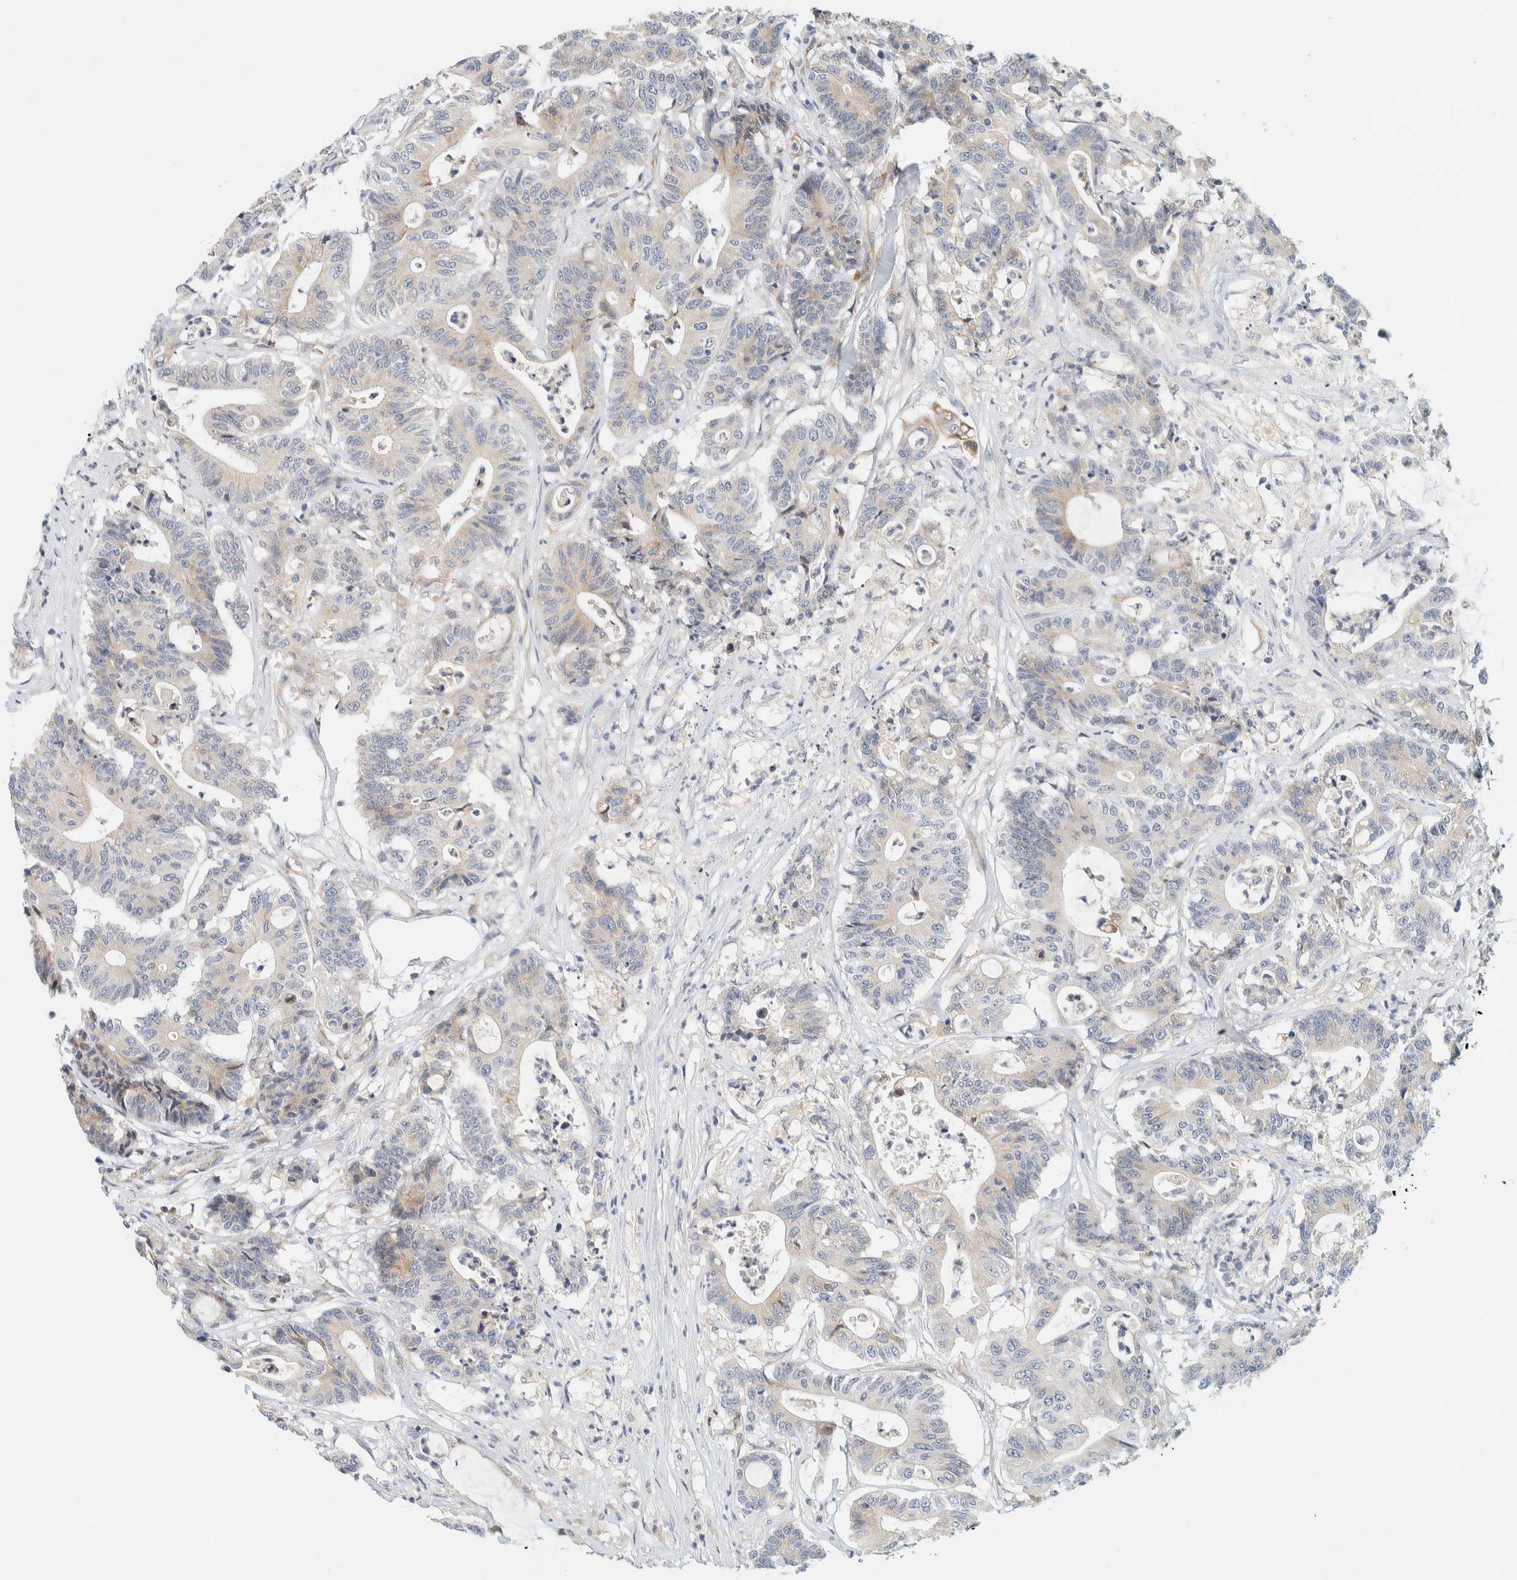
{"staining": {"intensity": "weak", "quantity": "25%-75%", "location": "cytoplasmic/membranous"}, "tissue": "colorectal cancer", "cell_type": "Tumor cells", "image_type": "cancer", "snomed": [{"axis": "morphology", "description": "Adenocarcinoma, NOS"}, {"axis": "topography", "description": "Colon"}], "caption": "The immunohistochemical stain labels weak cytoplasmic/membranous expression in tumor cells of adenocarcinoma (colorectal) tissue.", "gene": "SUMF2", "patient": {"sex": "female", "age": 84}}